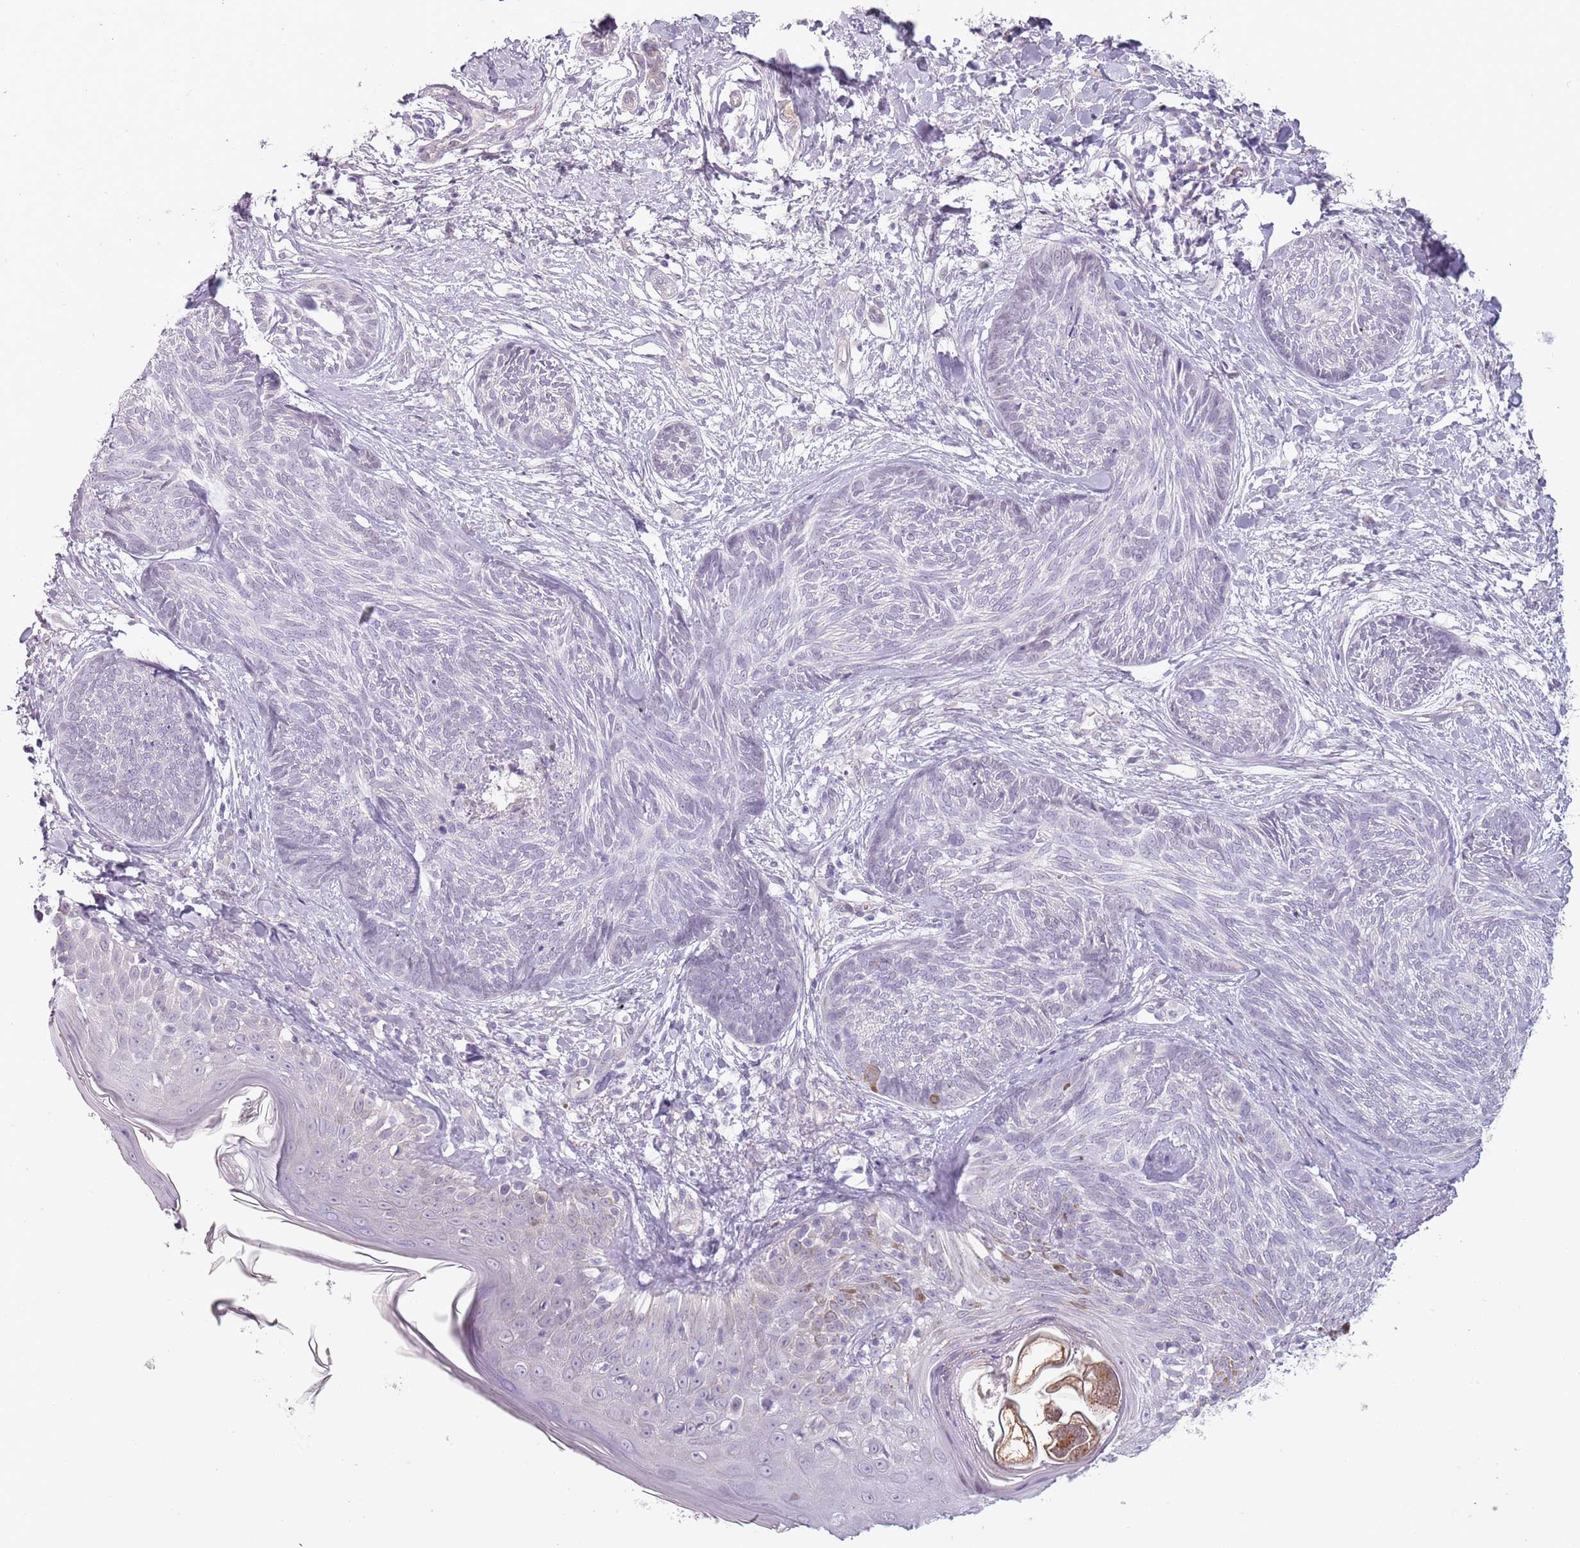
{"staining": {"intensity": "negative", "quantity": "none", "location": "none"}, "tissue": "skin cancer", "cell_type": "Tumor cells", "image_type": "cancer", "snomed": [{"axis": "morphology", "description": "Basal cell carcinoma"}, {"axis": "topography", "description": "Skin"}], "caption": "Skin cancer (basal cell carcinoma) was stained to show a protein in brown. There is no significant positivity in tumor cells. Brightfield microscopy of immunohistochemistry (IHC) stained with DAB (brown) and hematoxylin (blue), captured at high magnification.", "gene": "RFX2", "patient": {"sex": "male", "age": 73}}